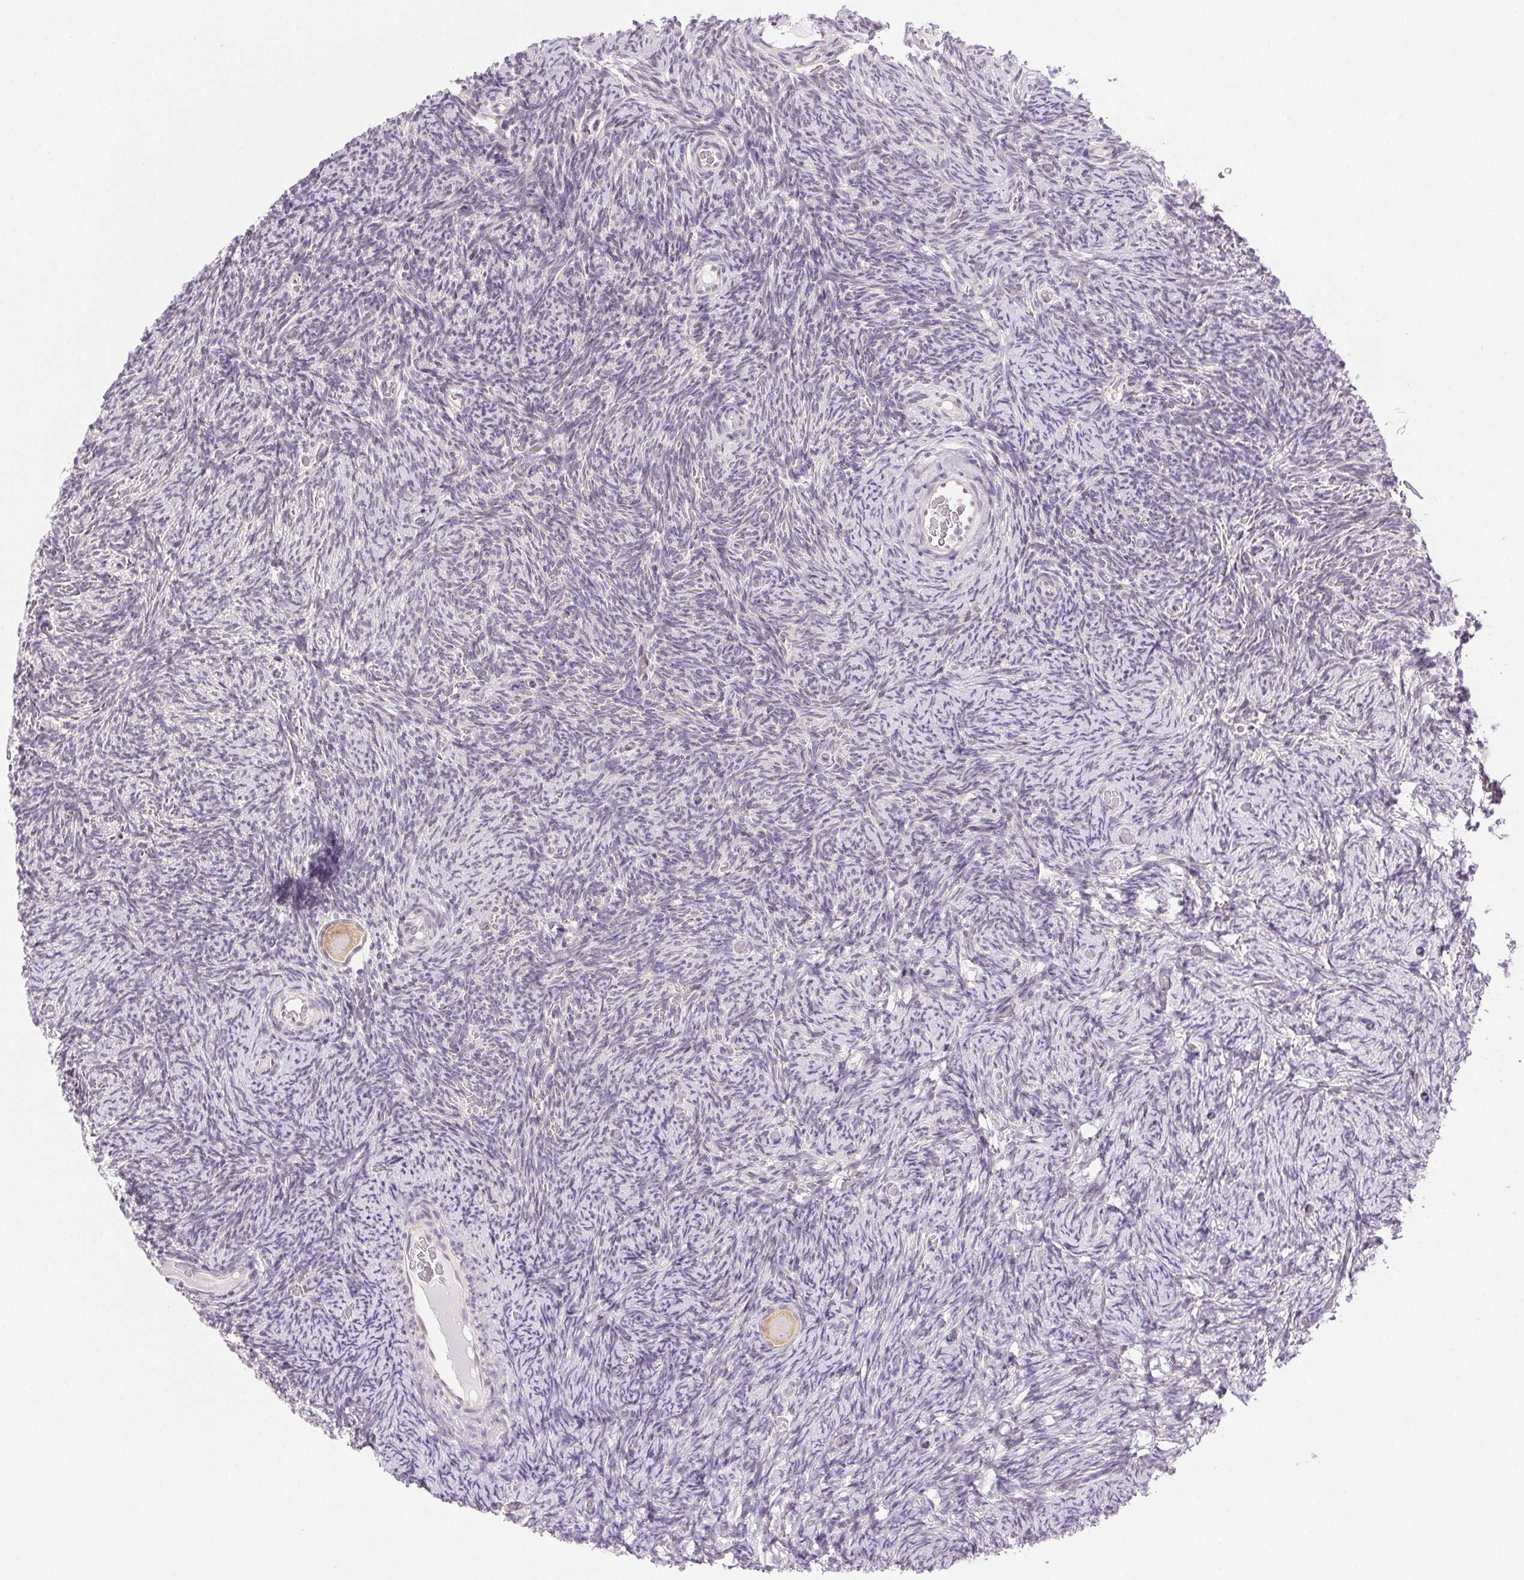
{"staining": {"intensity": "weak", "quantity": "<25%", "location": "cytoplasmic/membranous"}, "tissue": "ovary", "cell_type": "Follicle cells", "image_type": "normal", "snomed": [{"axis": "morphology", "description": "Normal tissue, NOS"}, {"axis": "topography", "description": "Ovary"}], "caption": "A photomicrograph of ovary stained for a protein exhibits no brown staining in follicle cells. The staining is performed using DAB (3,3'-diaminobenzidine) brown chromogen with nuclei counter-stained in using hematoxylin.", "gene": "SYT11", "patient": {"sex": "female", "age": 34}}